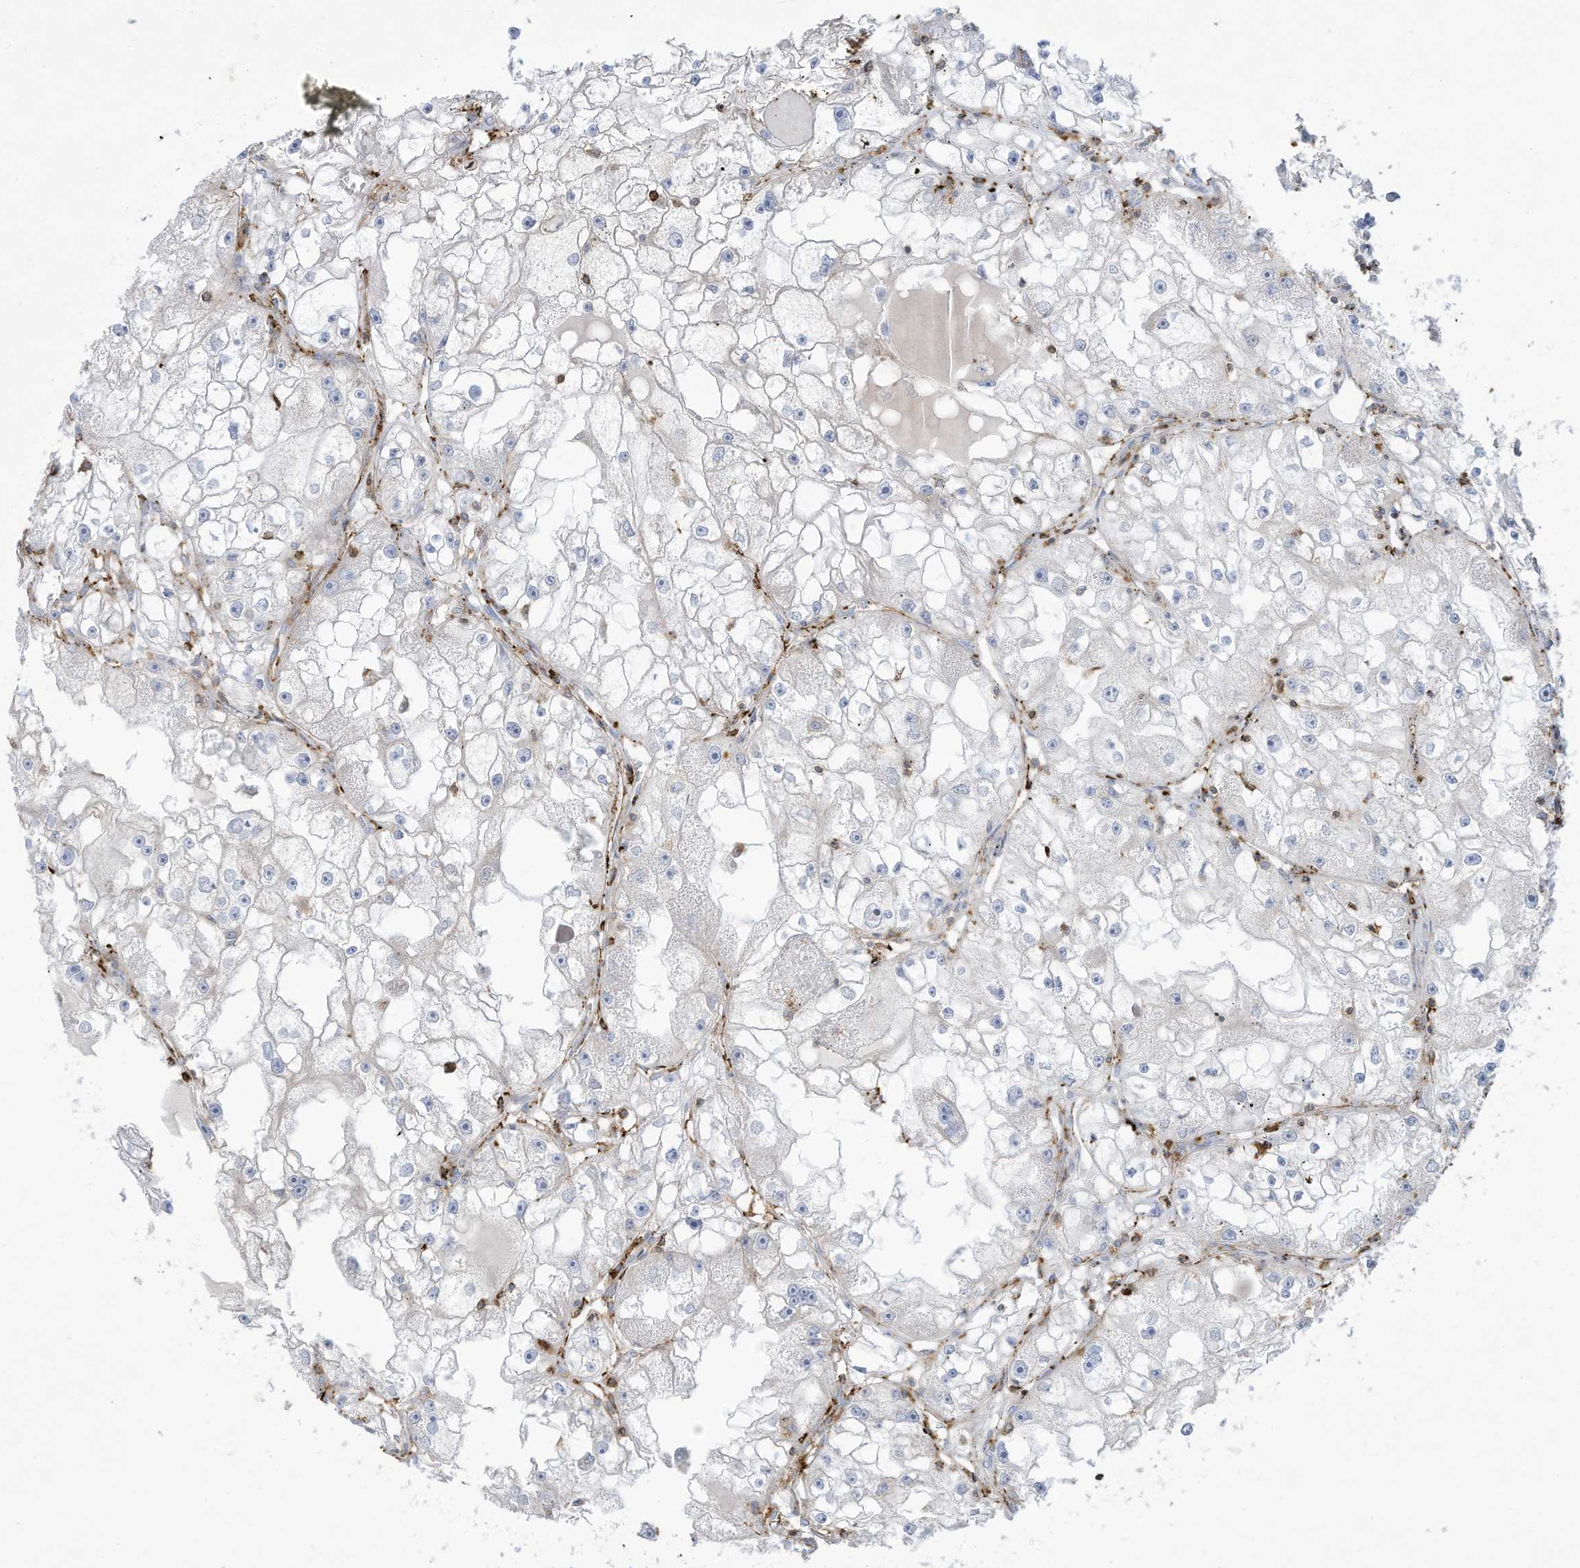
{"staining": {"intensity": "negative", "quantity": "none", "location": "none"}, "tissue": "renal cancer", "cell_type": "Tumor cells", "image_type": "cancer", "snomed": [{"axis": "morphology", "description": "Adenocarcinoma, NOS"}, {"axis": "topography", "description": "Kidney"}], "caption": "This is a image of immunohistochemistry staining of renal cancer, which shows no staining in tumor cells. (Stains: DAB (3,3'-diaminobenzidine) immunohistochemistry with hematoxylin counter stain, Microscopy: brightfield microscopy at high magnification).", "gene": "THNSL2", "patient": {"sex": "male", "age": 56}}